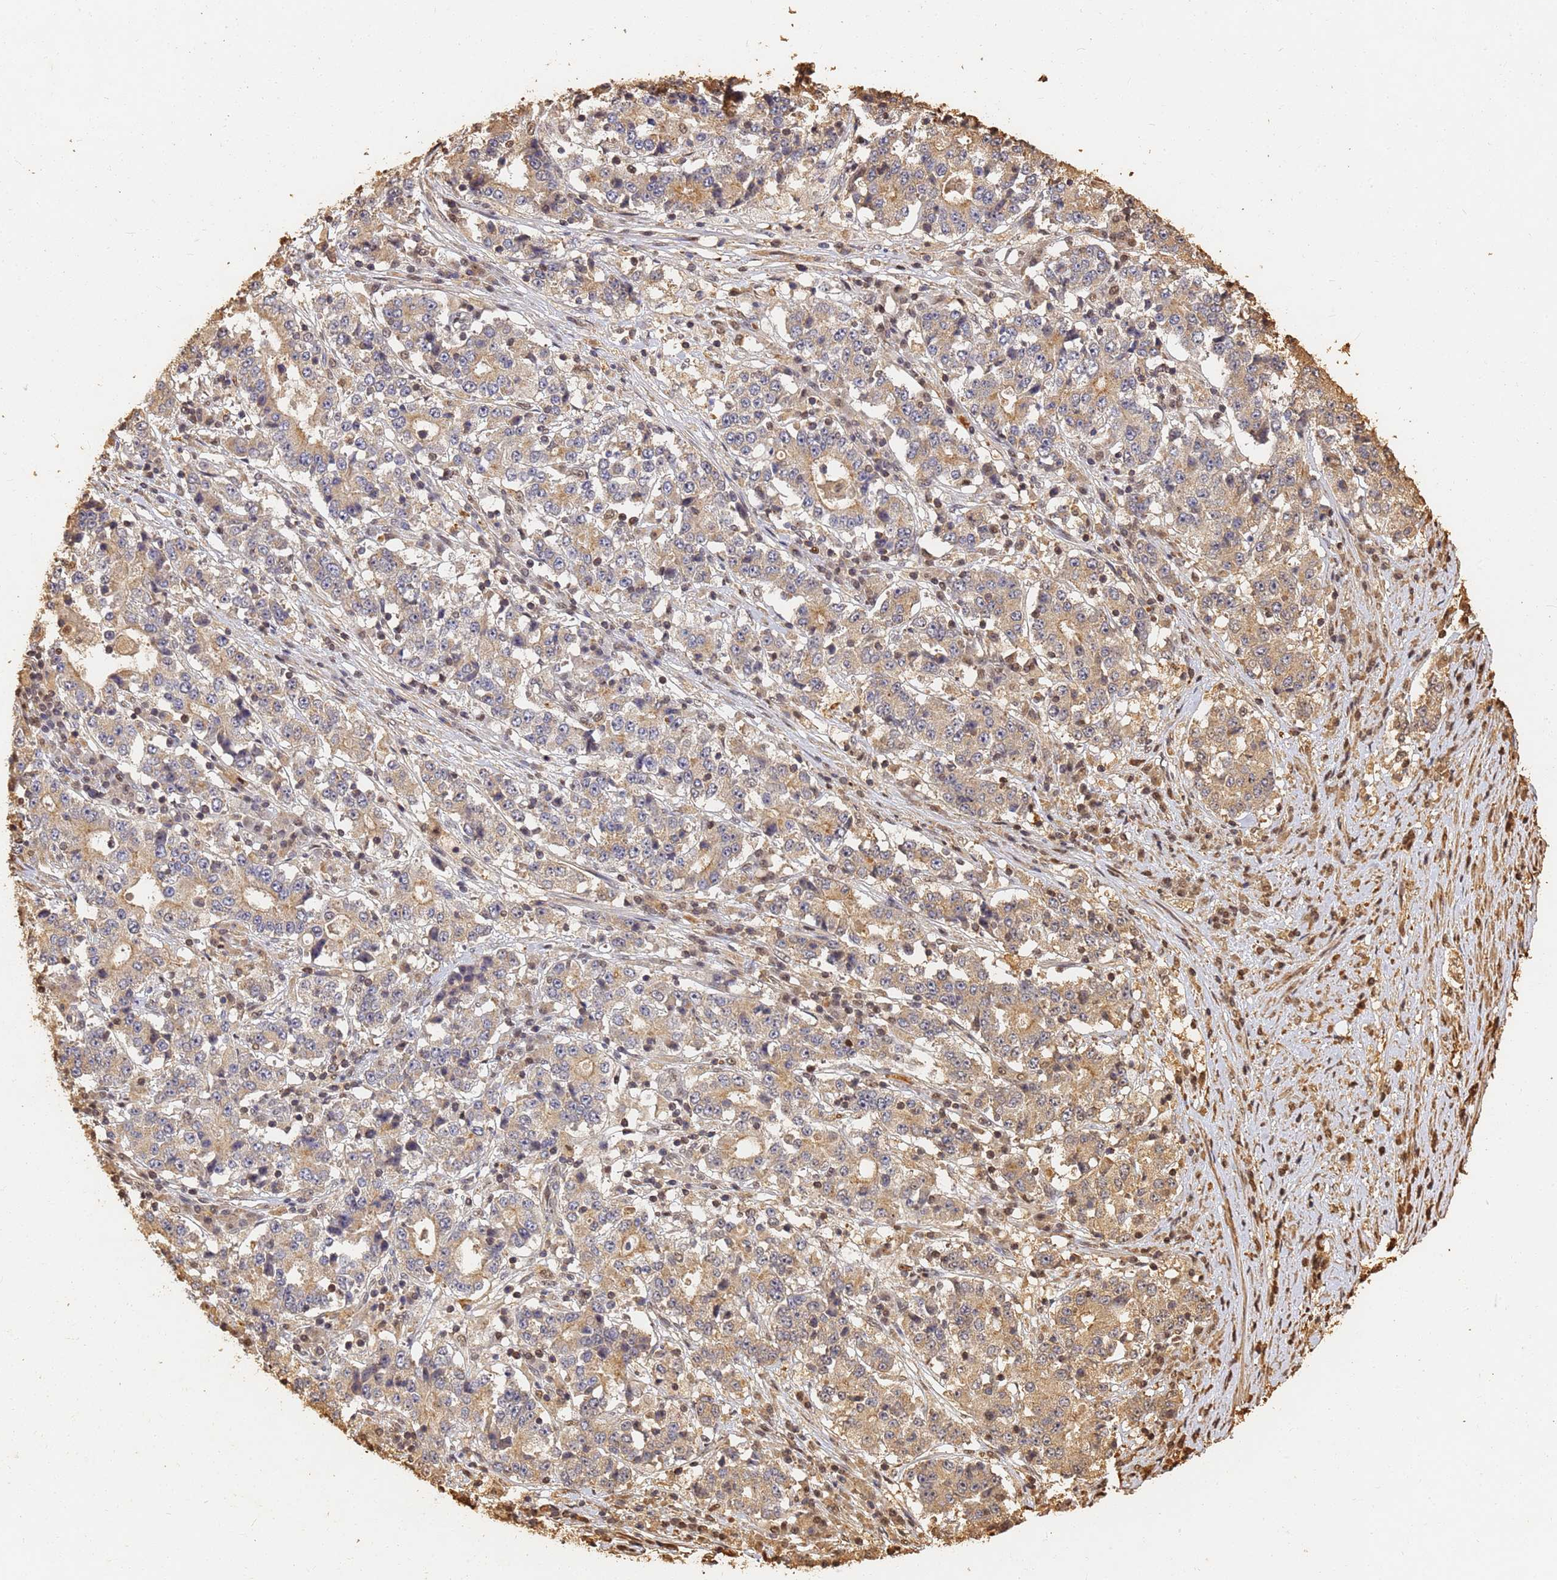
{"staining": {"intensity": "moderate", "quantity": "25%-75%", "location": "cytoplasmic/membranous"}, "tissue": "stomach cancer", "cell_type": "Tumor cells", "image_type": "cancer", "snomed": [{"axis": "morphology", "description": "Adenocarcinoma, NOS"}, {"axis": "topography", "description": "Stomach"}], "caption": "An immunohistochemistry (IHC) histopathology image of tumor tissue is shown. Protein staining in brown shows moderate cytoplasmic/membranous positivity in adenocarcinoma (stomach) within tumor cells.", "gene": "JAK2", "patient": {"sex": "male", "age": 59}}